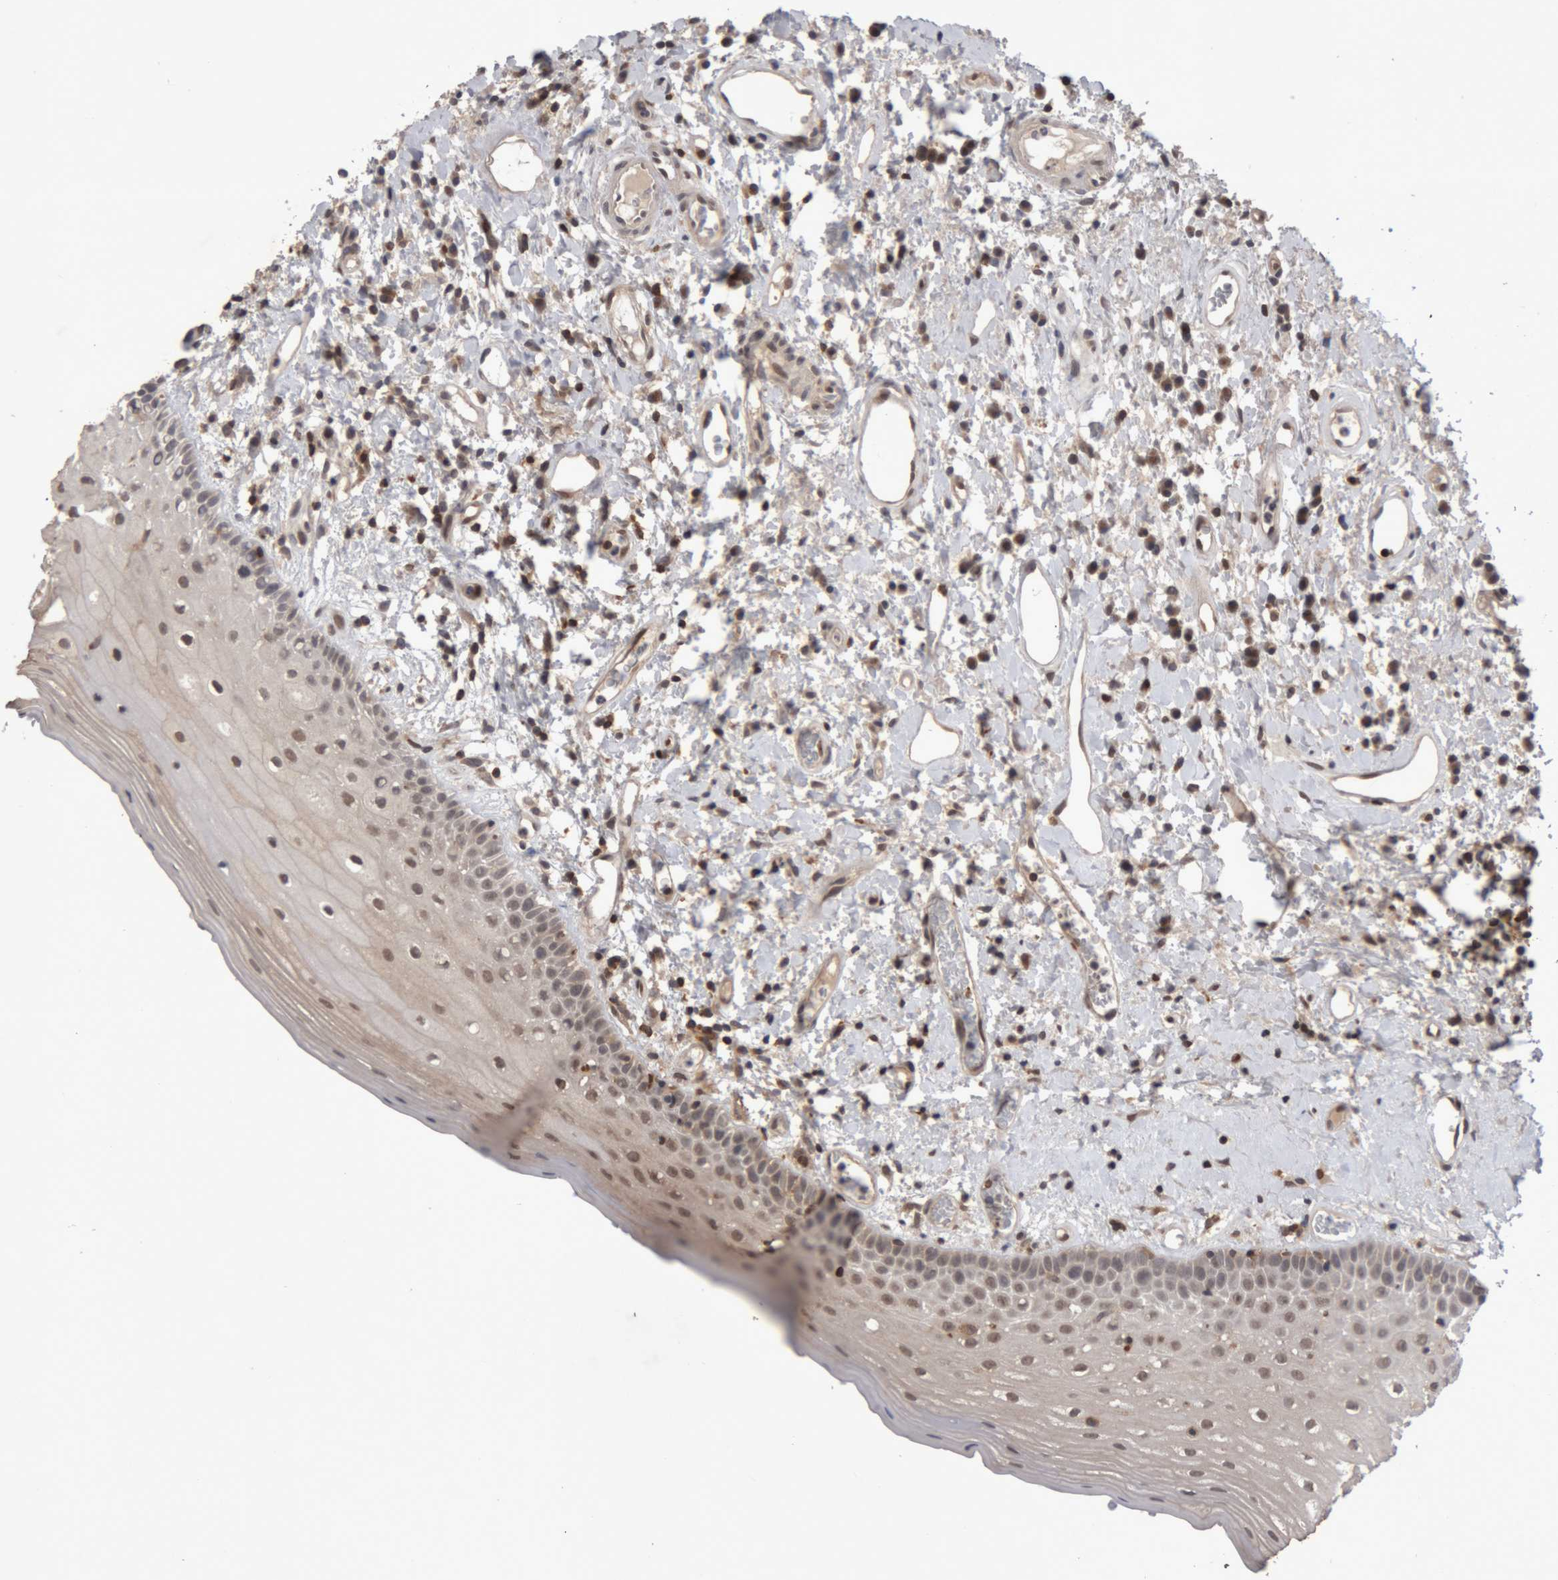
{"staining": {"intensity": "weak", "quantity": "25%-75%", "location": "nuclear"}, "tissue": "oral mucosa", "cell_type": "Squamous epithelial cells", "image_type": "normal", "snomed": [{"axis": "morphology", "description": "Normal tissue, NOS"}, {"axis": "topography", "description": "Oral tissue"}], "caption": "Squamous epithelial cells display weak nuclear positivity in about 25%-75% of cells in normal oral mucosa.", "gene": "NFATC2", "patient": {"sex": "female", "age": 76}}